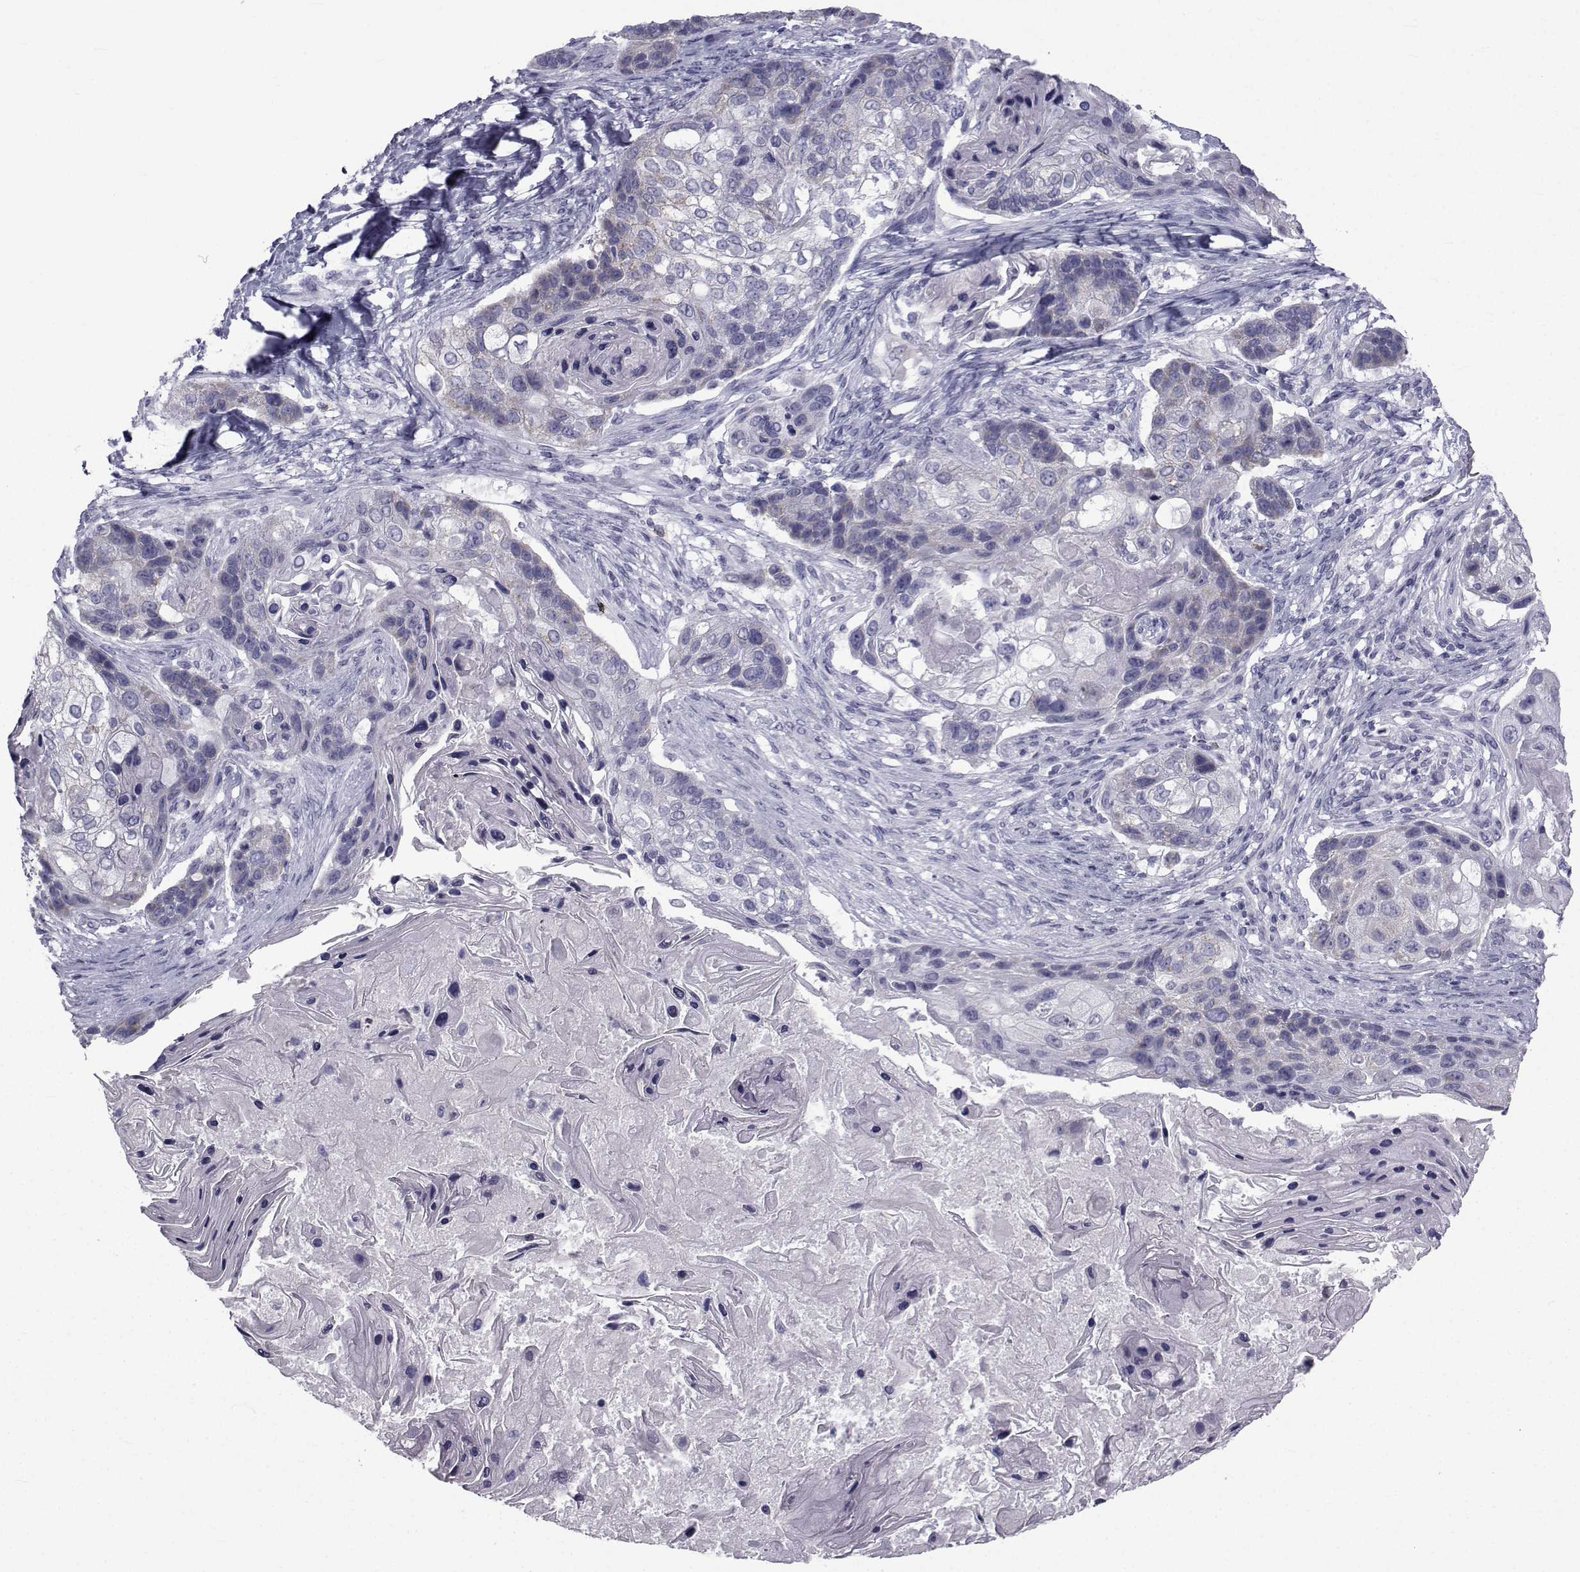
{"staining": {"intensity": "negative", "quantity": "none", "location": "none"}, "tissue": "lung cancer", "cell_type": "Tumor cells", "image_type": "cancer", "snomed": [{"axis": "morphology", "description": "Squamous cell carcinoma, NOS"}, {"axis": "topography", "description": "Lung"}], "caption": "Image shows no significant protein expression in tumor cells of squamous cell carcinoma (lung).", "gene": "FDXR", "patient": {"sex": "male", "age": 69}}